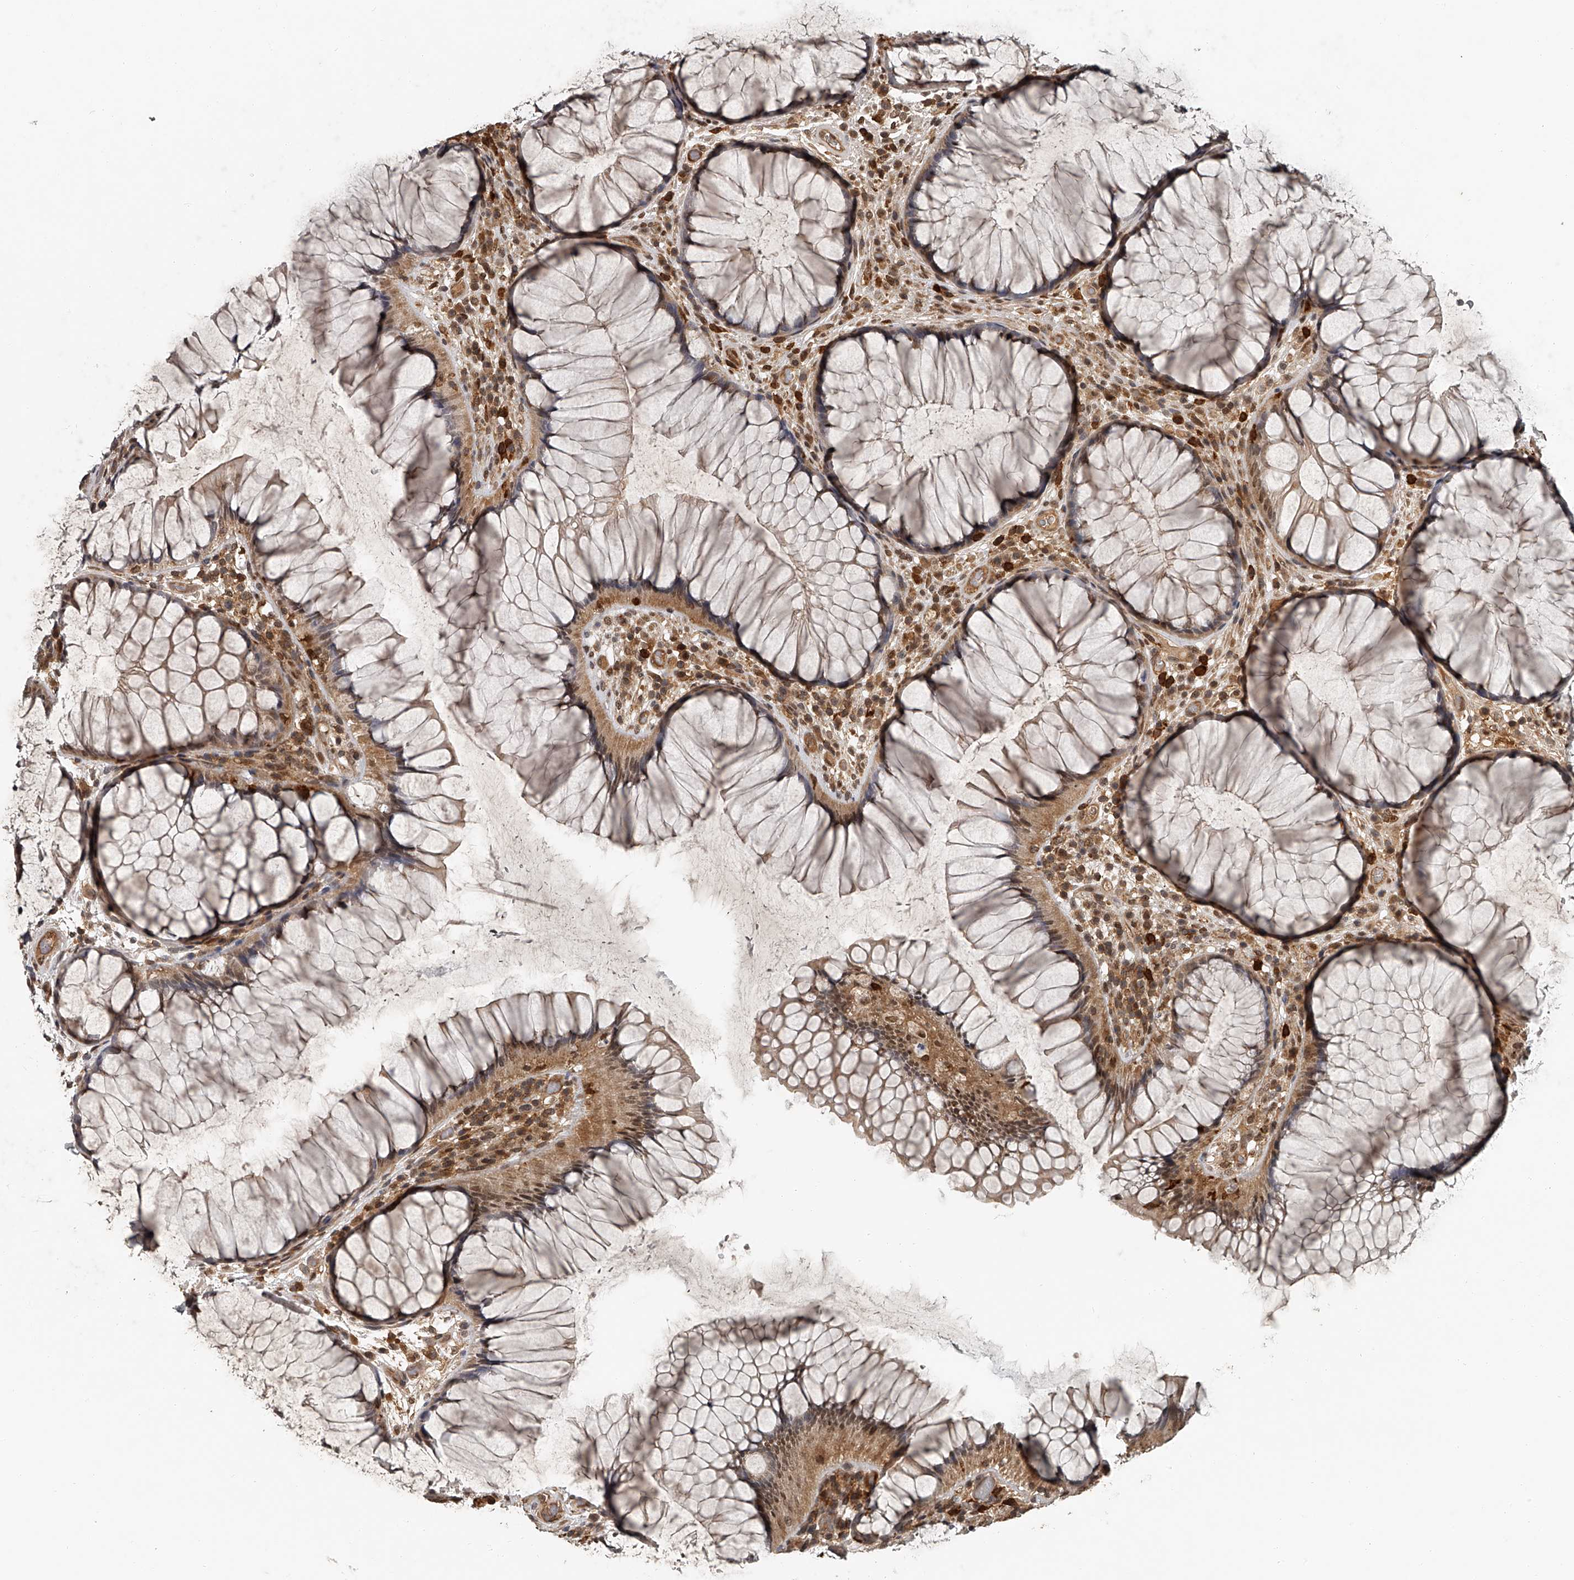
{"staining": {"intensity": "moderate", "quantity": ">75%", "location": "cytoplasmic/membranous,nuclear"}, "tissue": "rectum", "cell_type": "Glandular cells", "image_type": "normal", "snomed": [{"axis": "morphology", "description": "Normal tissue, NOS"}, {"axis": "topography", "description": "Rectum"}], "caption": "About >75% of glandular cells in normal human rectum demonstrate moderate cytoplasmic/membranous,nuclear protein positivity as visualized by brown immunohistochemical staining.", "gene": "PLEKHG1", "patient": {"sex": "male", "age": 51}}